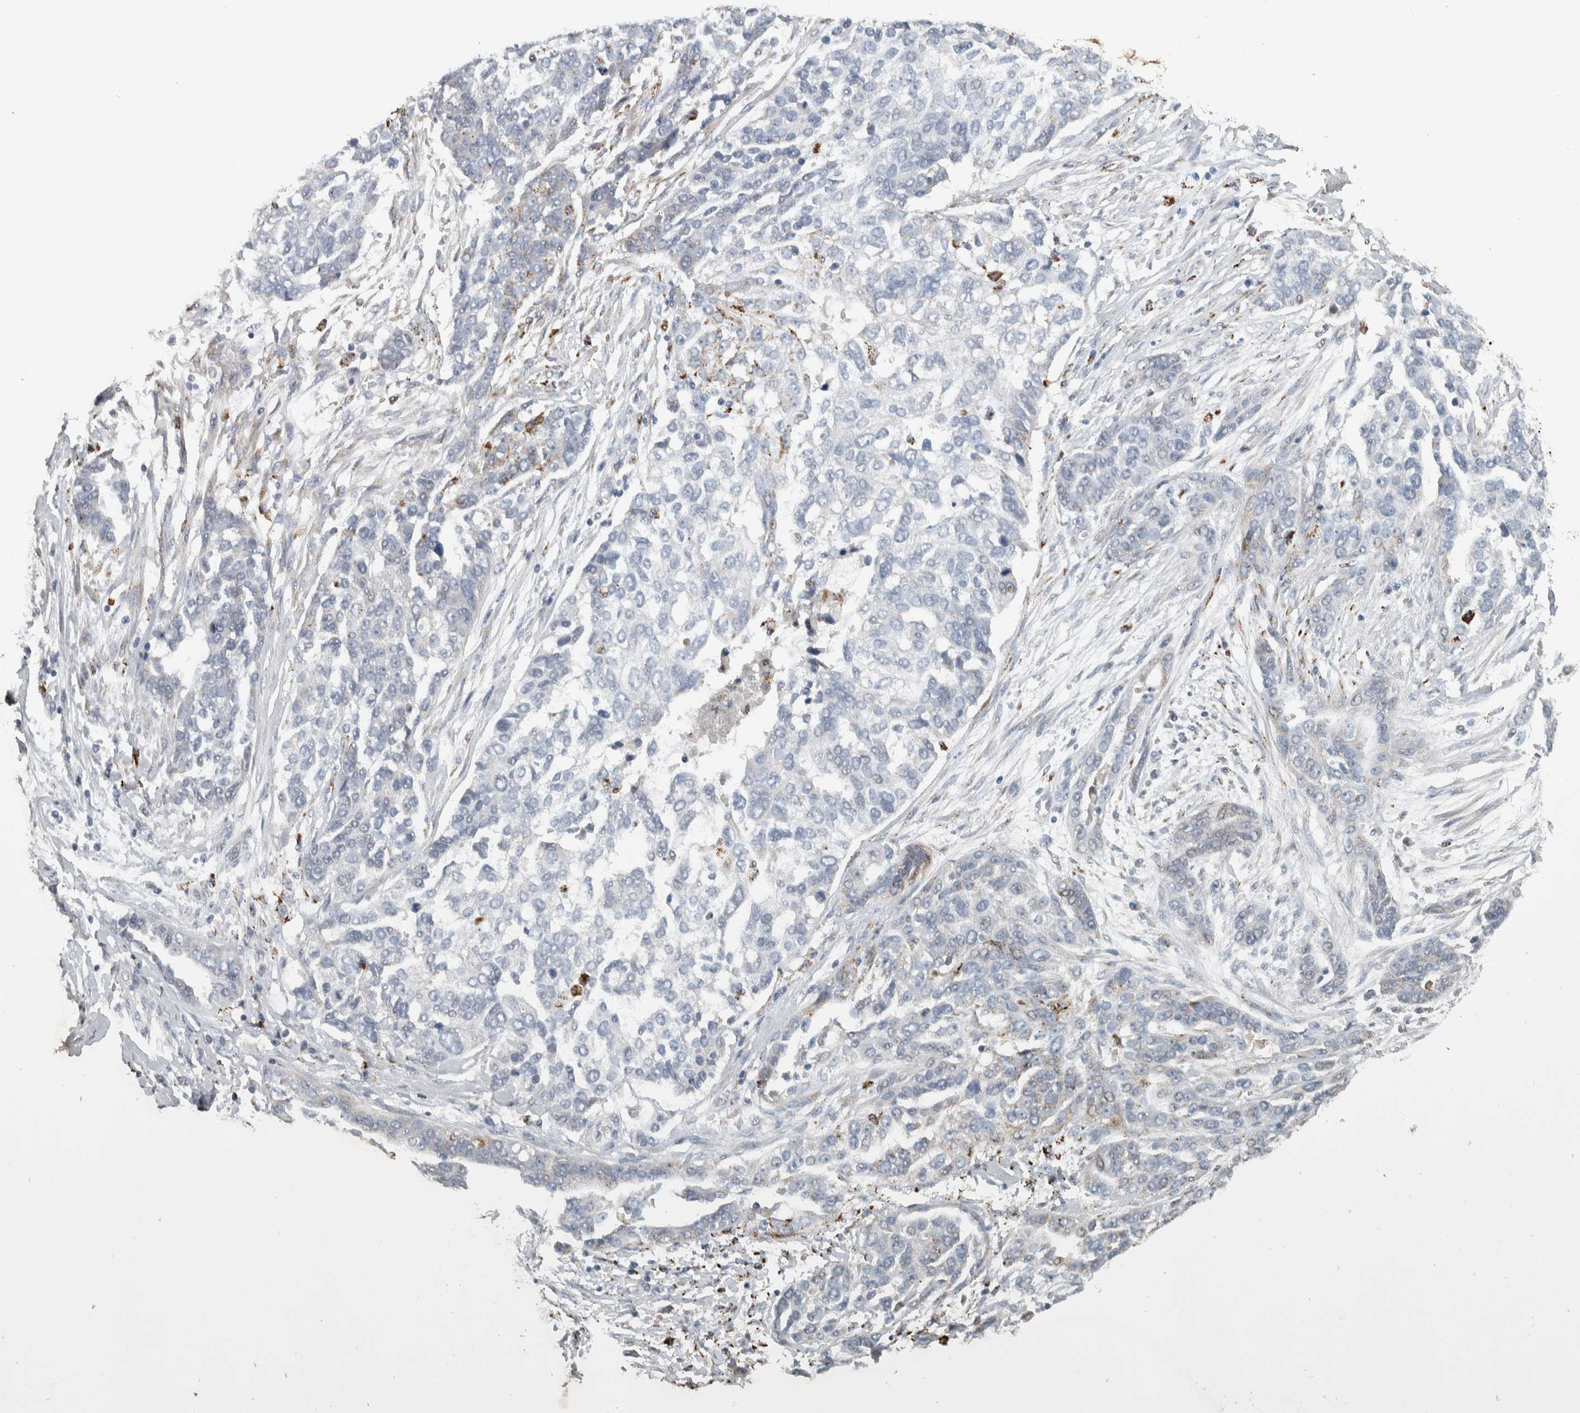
{"staining": {"intensity": "weak", "quantity": "<25%", "location": "cytoplasmic/membranous"}, "tissue": "ovarian cancer", "cell_type": "Tumor cells", "image_type": "cancer", "snomed": [{"axis": "morphology", "description": "Cystadenocarcinoma, serous, NOS"}, {"axis": "topography", "description": "Ovary"}], "caption": "DAB (3,3'-diaminobenzidine) immunohistochemical staining of human ovarian cancer (serous cystadenocarcinoma) displays no significant positivity in tumor cells. (DAB (3,3'-diaminobenzidine) IHC, high magnification).", "gene": "FAM78A", "patient": {"sex": "female", "age": 44}}